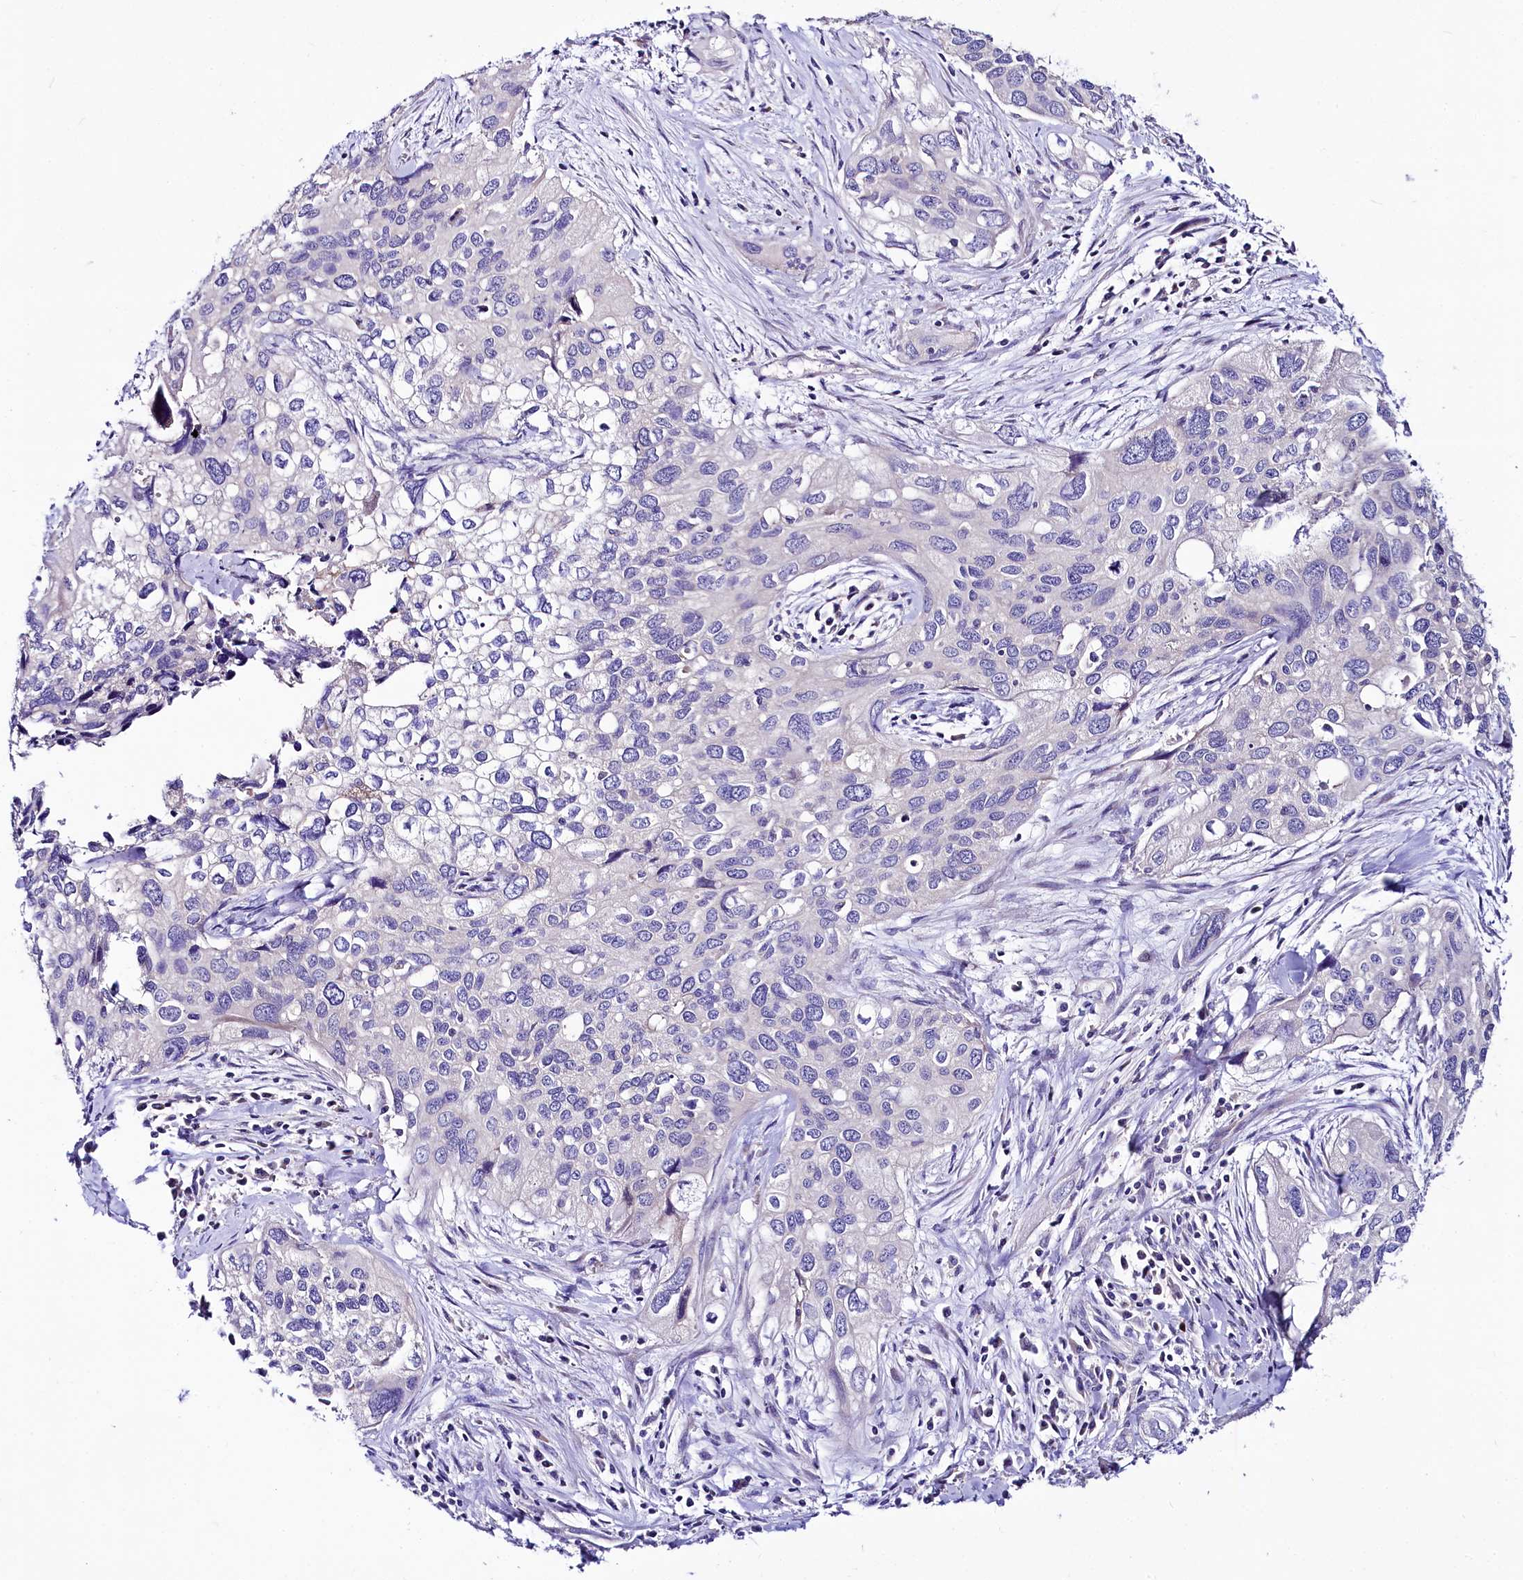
{"staining": {"intensity": "negative", "quantity": "none", "location": "none"}, "tissue": "cervical cancer", "cell_type": "Tumor cells", "image_type": "cancer", "snomed": [{"axis": "morphology", "description": "Squamous cell carcinoma, NOS"}, {"axis": "topography", "description": "Cervix"}], "caption": "Tumor cells show no significant protein positivity in squamous cell carcinoma (cervical).", "gene": "ABHD5", "patient": {"sex": "female", "age": 55}}